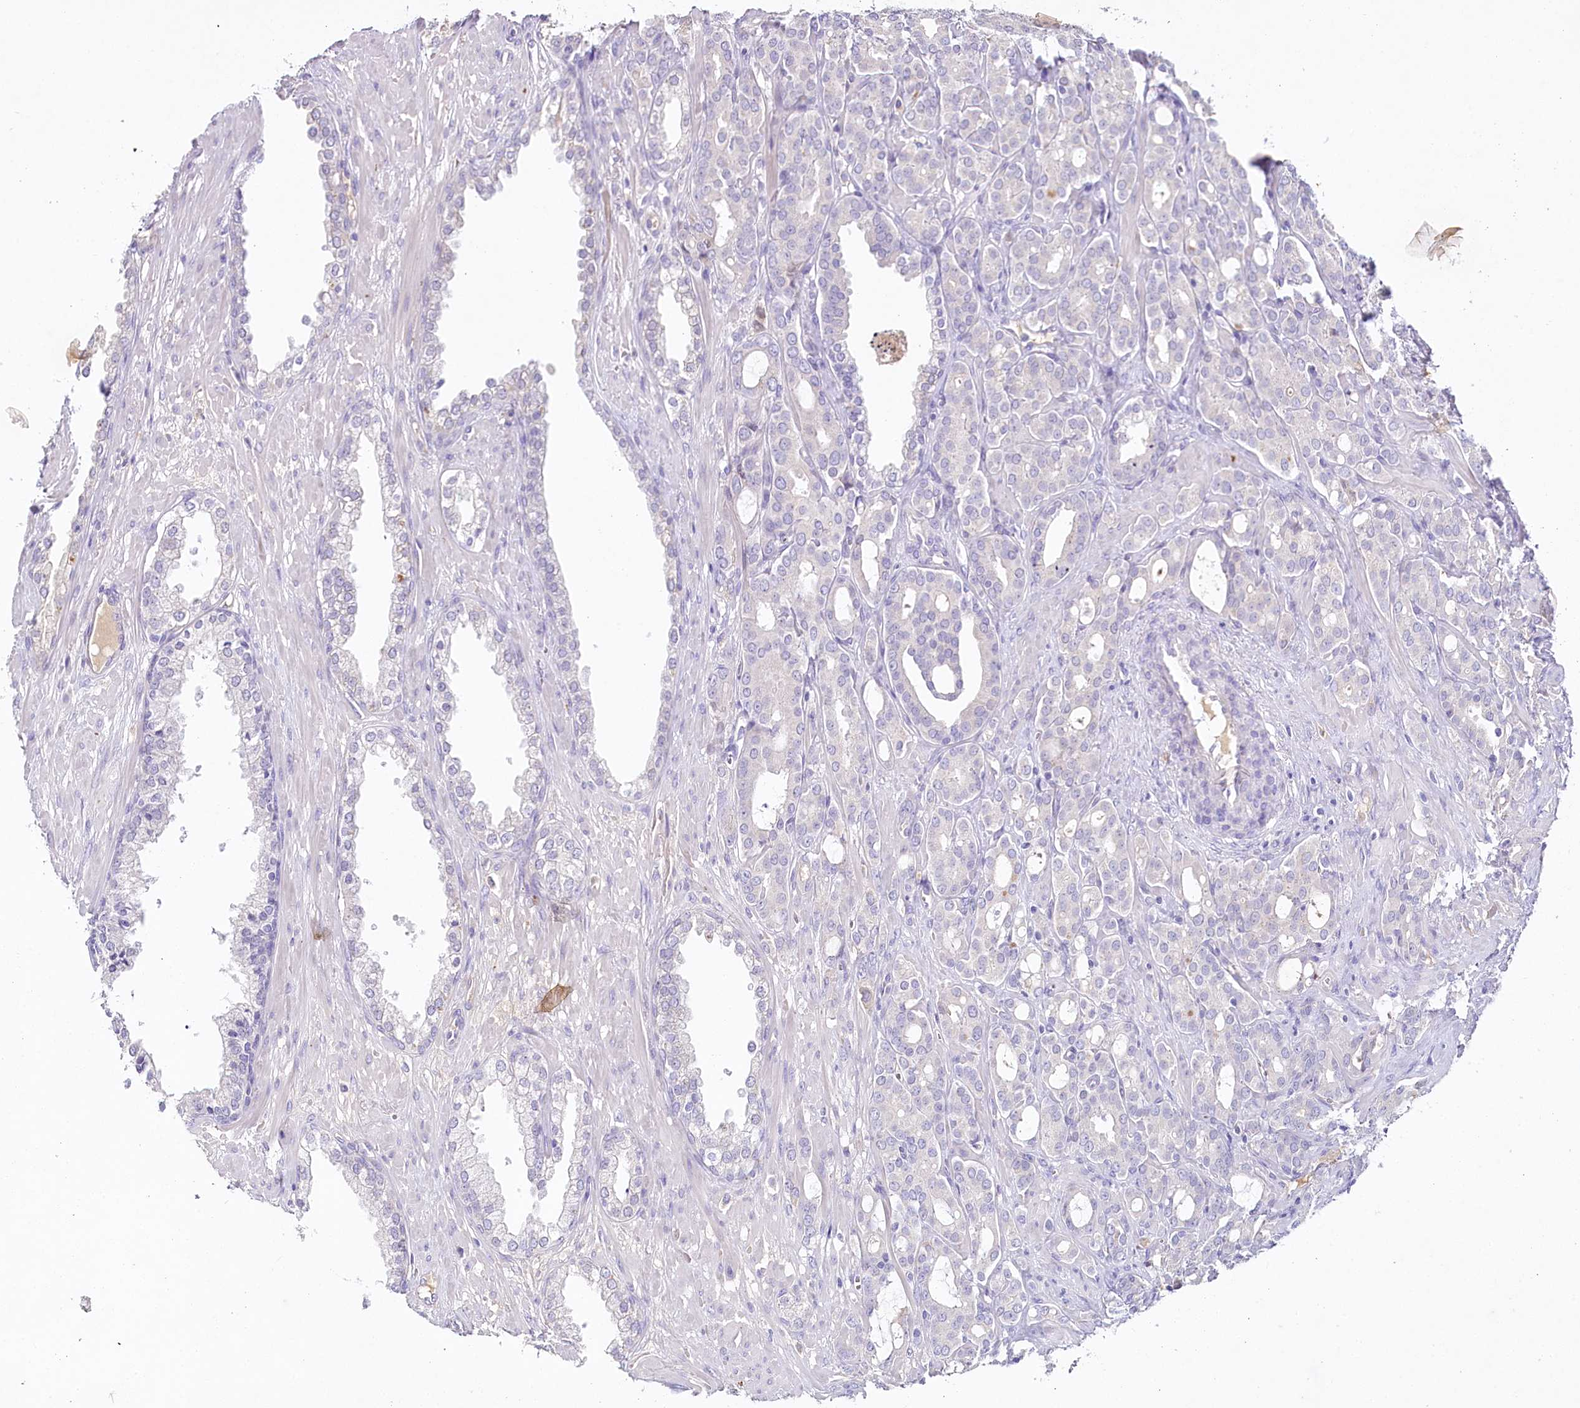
{"staining": {"intensity": "negative", "quantity": "none", "location": "none"}, "tissue": "prostate cancer", "cell_type": "Tumor cells", "image_type": "cancer", "snomed": [{"axis": "morphology", "description": "Adenocarcinoma, High grade"}, {"axis": "topography", "description": "Prostate"}], "caption": "Tumor cells are negative for protein expression in human prostate cancer (high-grade adenocarcinoma).", "gene": "HPD", "patient": {"sex": "male", "age": 72}}